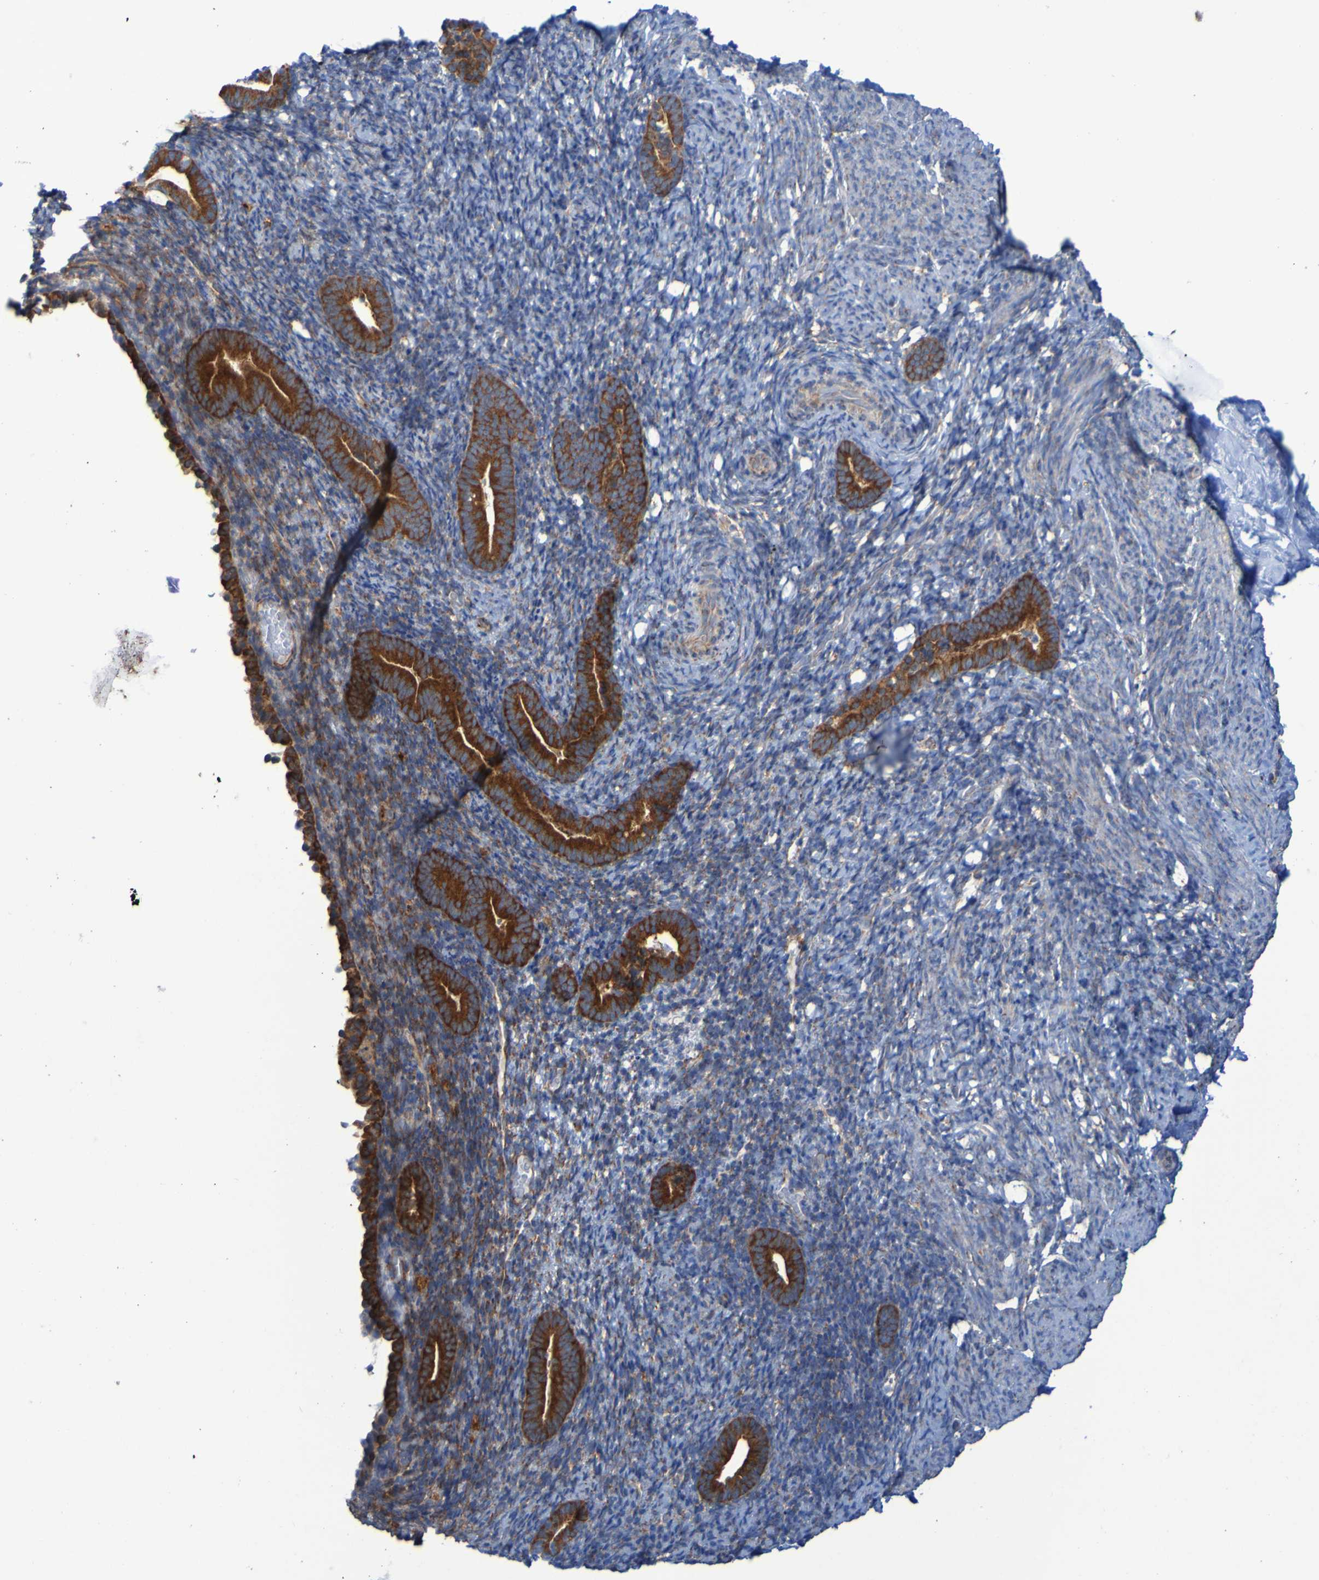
{"staining": {"intensity": "negative", "quantity": "none", "location": "none"}, "tissue": "endometrium", "cell_type": "Cells in endometrial stroma", "image_type": "normal", "snomed": [{"axis": "morphology", "description": "Normal tissue, NOS"}, {"axis": "topography", "description": "Endometrium"}], "caption": "IHC micrograph of benign human endometrium stained for a protein (brown), which exhibits no staining in cells in endometrial stroma.", "gene": "FKBP3", "patient": {"sex": "female", "age": 51}}